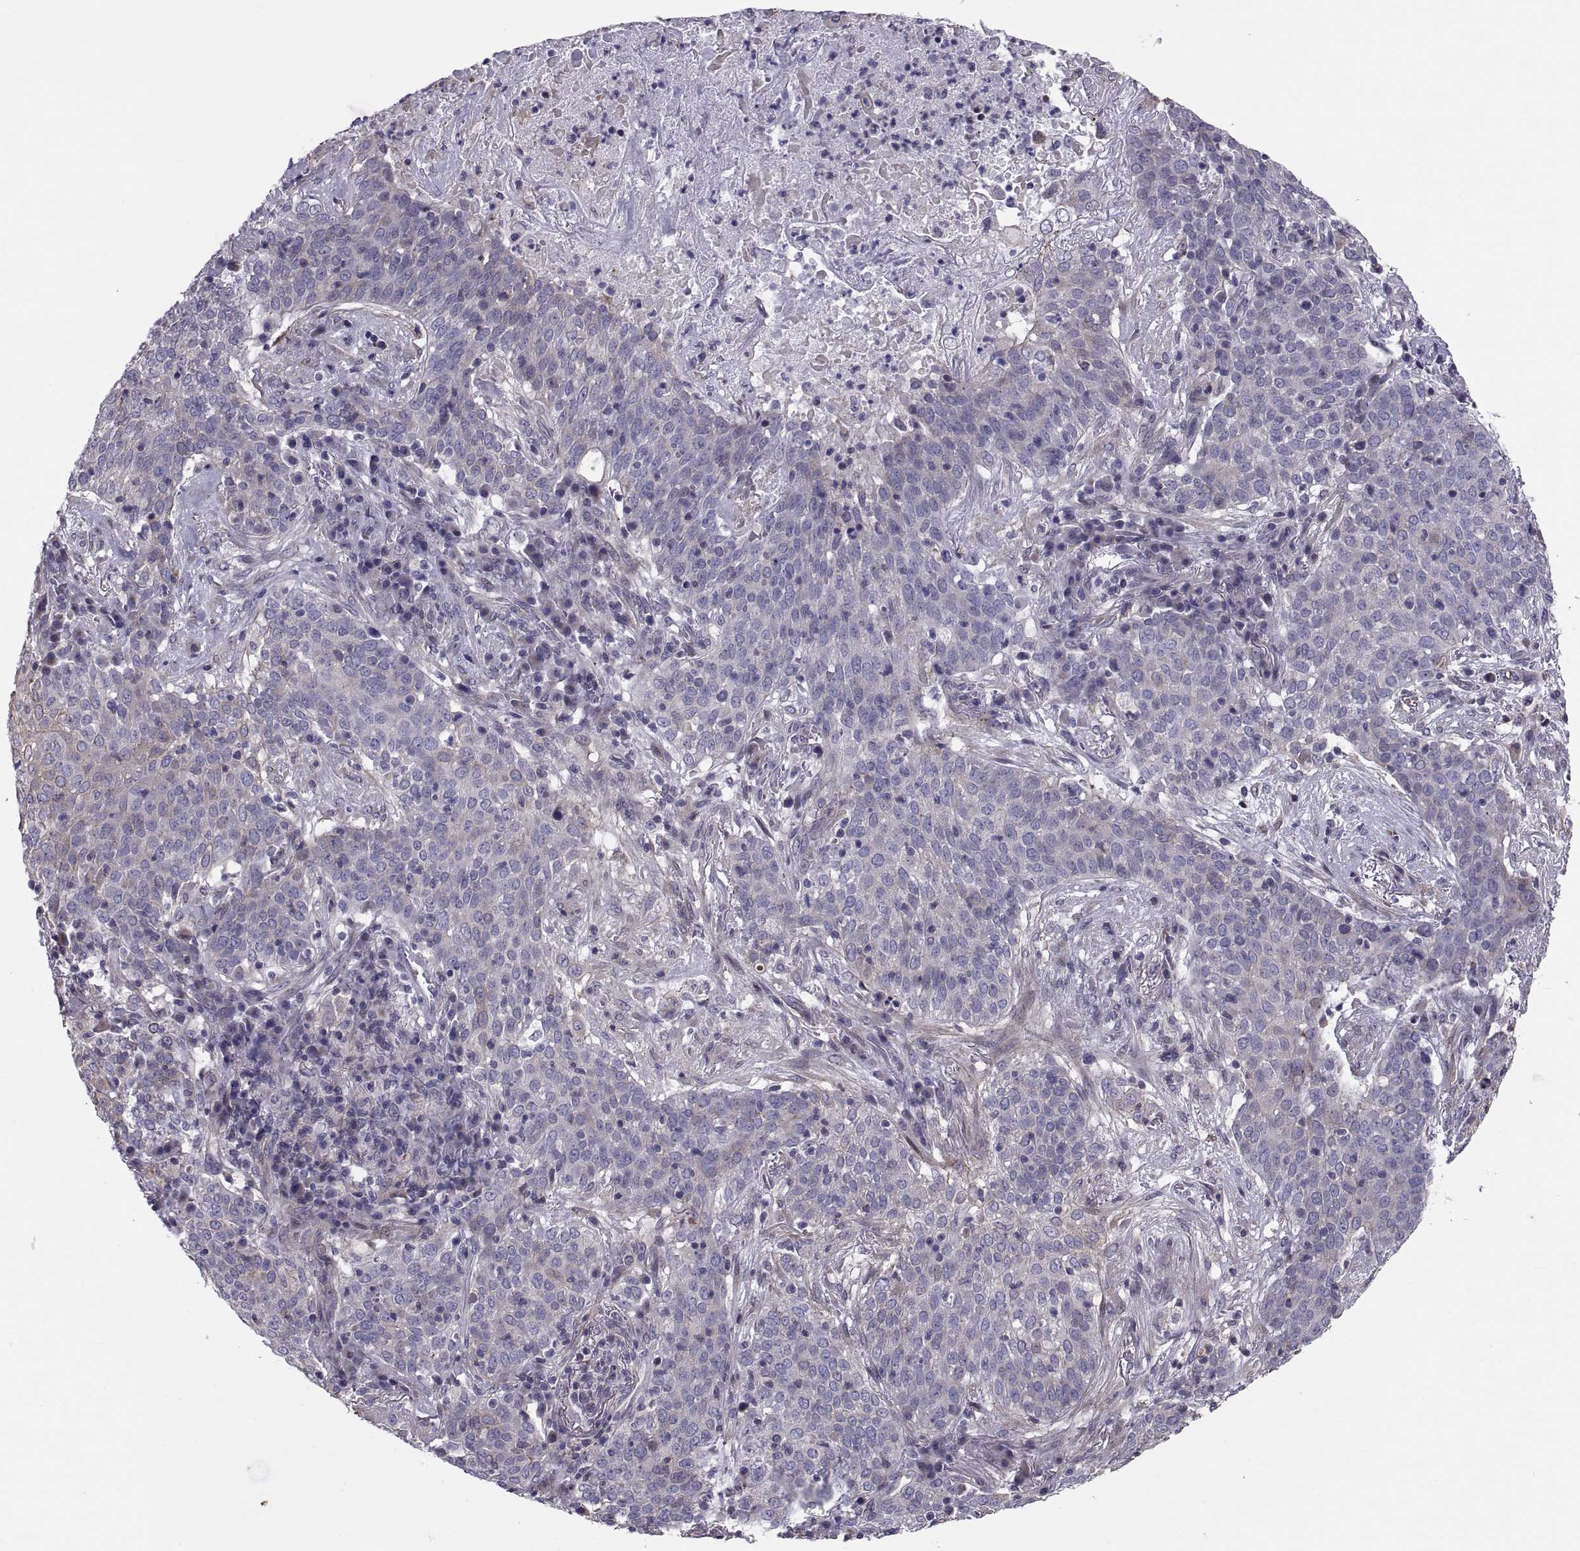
{"staining": {"intensity": "moderate", "quantity": "<25%", "location": "cytoplasmic/membranous"}, "tissue": "lung cancer", "cell_type": "Tumor cells", "image_type": "cancer", "snomed": [{"axis": "morphology", "description": "Squamous cell carcinoma, NOS"}, {"axis": "topography", "description": "Lung"}], "caption": "Protein staining shows moderate cytoplasmic/membranous staining in about <25% of tumor cells in lung cancer (squamous cell carcinoma).", "gene": "ANO1", "patient": {"sex": "male", "age": 82}}